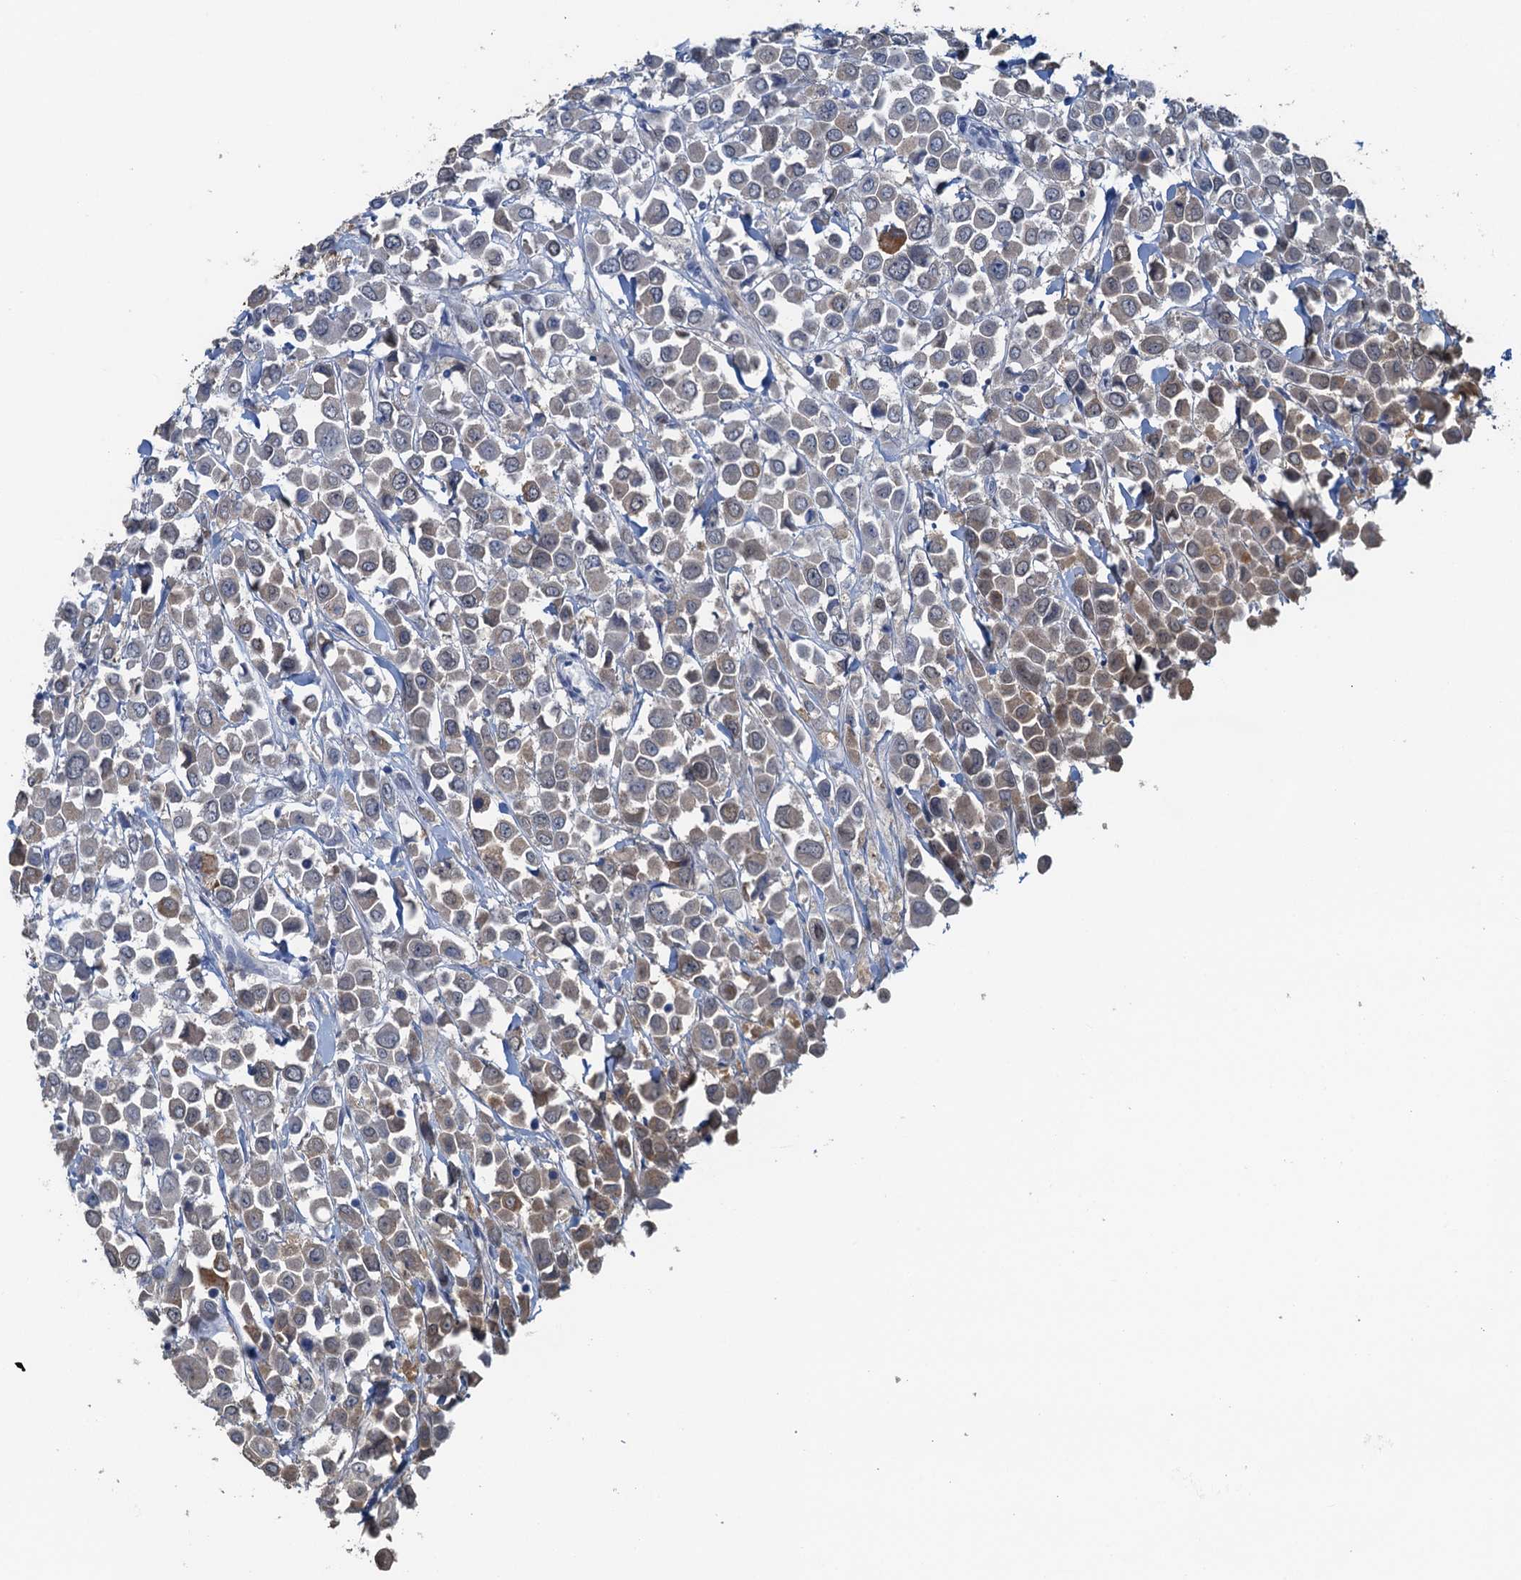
{"staining": {"intensity": "weak", "quantity": "<25%", "location": "cytoplasmic/membranous"}, "tissue": "breast cancer", "cell_type": "Tumor cells", "image_type": "cancer", "snomed": [{"axis": "morphology", "description": "Duct carcinoma"}, {"axis": "topography", "description": "Breast"}], "caption": "The immunohistochemistry (IHC) photomicrograph has no significant expression in tumor cells of breast infiltrating ductal carcinoma tissue.", "gene": "AHCY", "patient": {"sex": "female", "age": 61}}